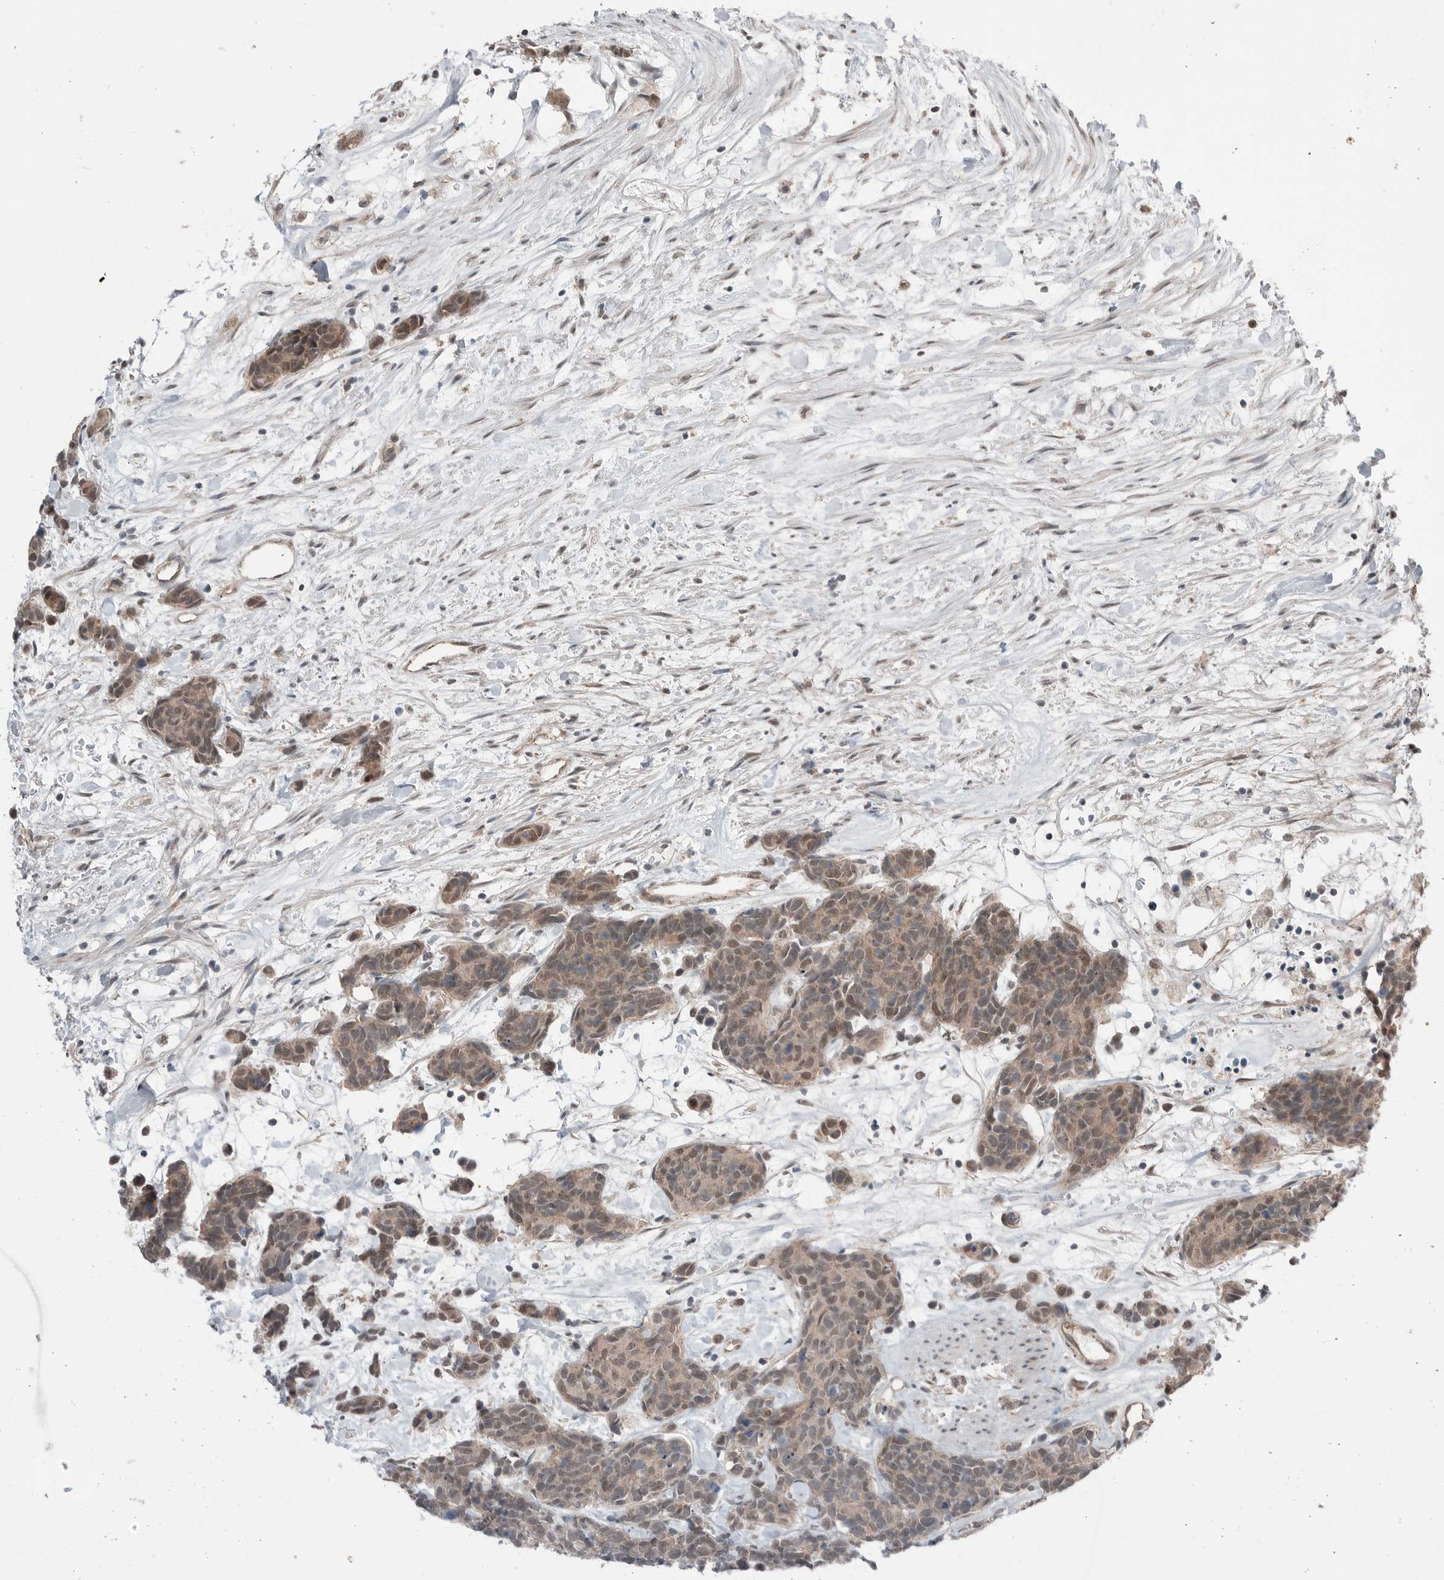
{"staining": {"intensity": "weak", "quantity": ">75%", "location": "cytoplasmic/membranous,nuclear"}, "tissue": "carcinoid", "cell_type": "Tumor cells", "image_type": "cancer", "snomed": [{"axis": "morphology", "description": "Carcinoma, NOS"}, {"axis": "morphology", "description": "Carcinoid, malignant, NOS"}, {"axis": "topography", "description": "Urinary bladder"}], "caption": "DAB immunohistochemical staining of human carcinoid reveals weak cytoplasmic/membranous and nuclear protein staining in approximately >75% of tumor cells.", "gene": "NTAQ1", "patient": {"sex": "male", "age": 57}}